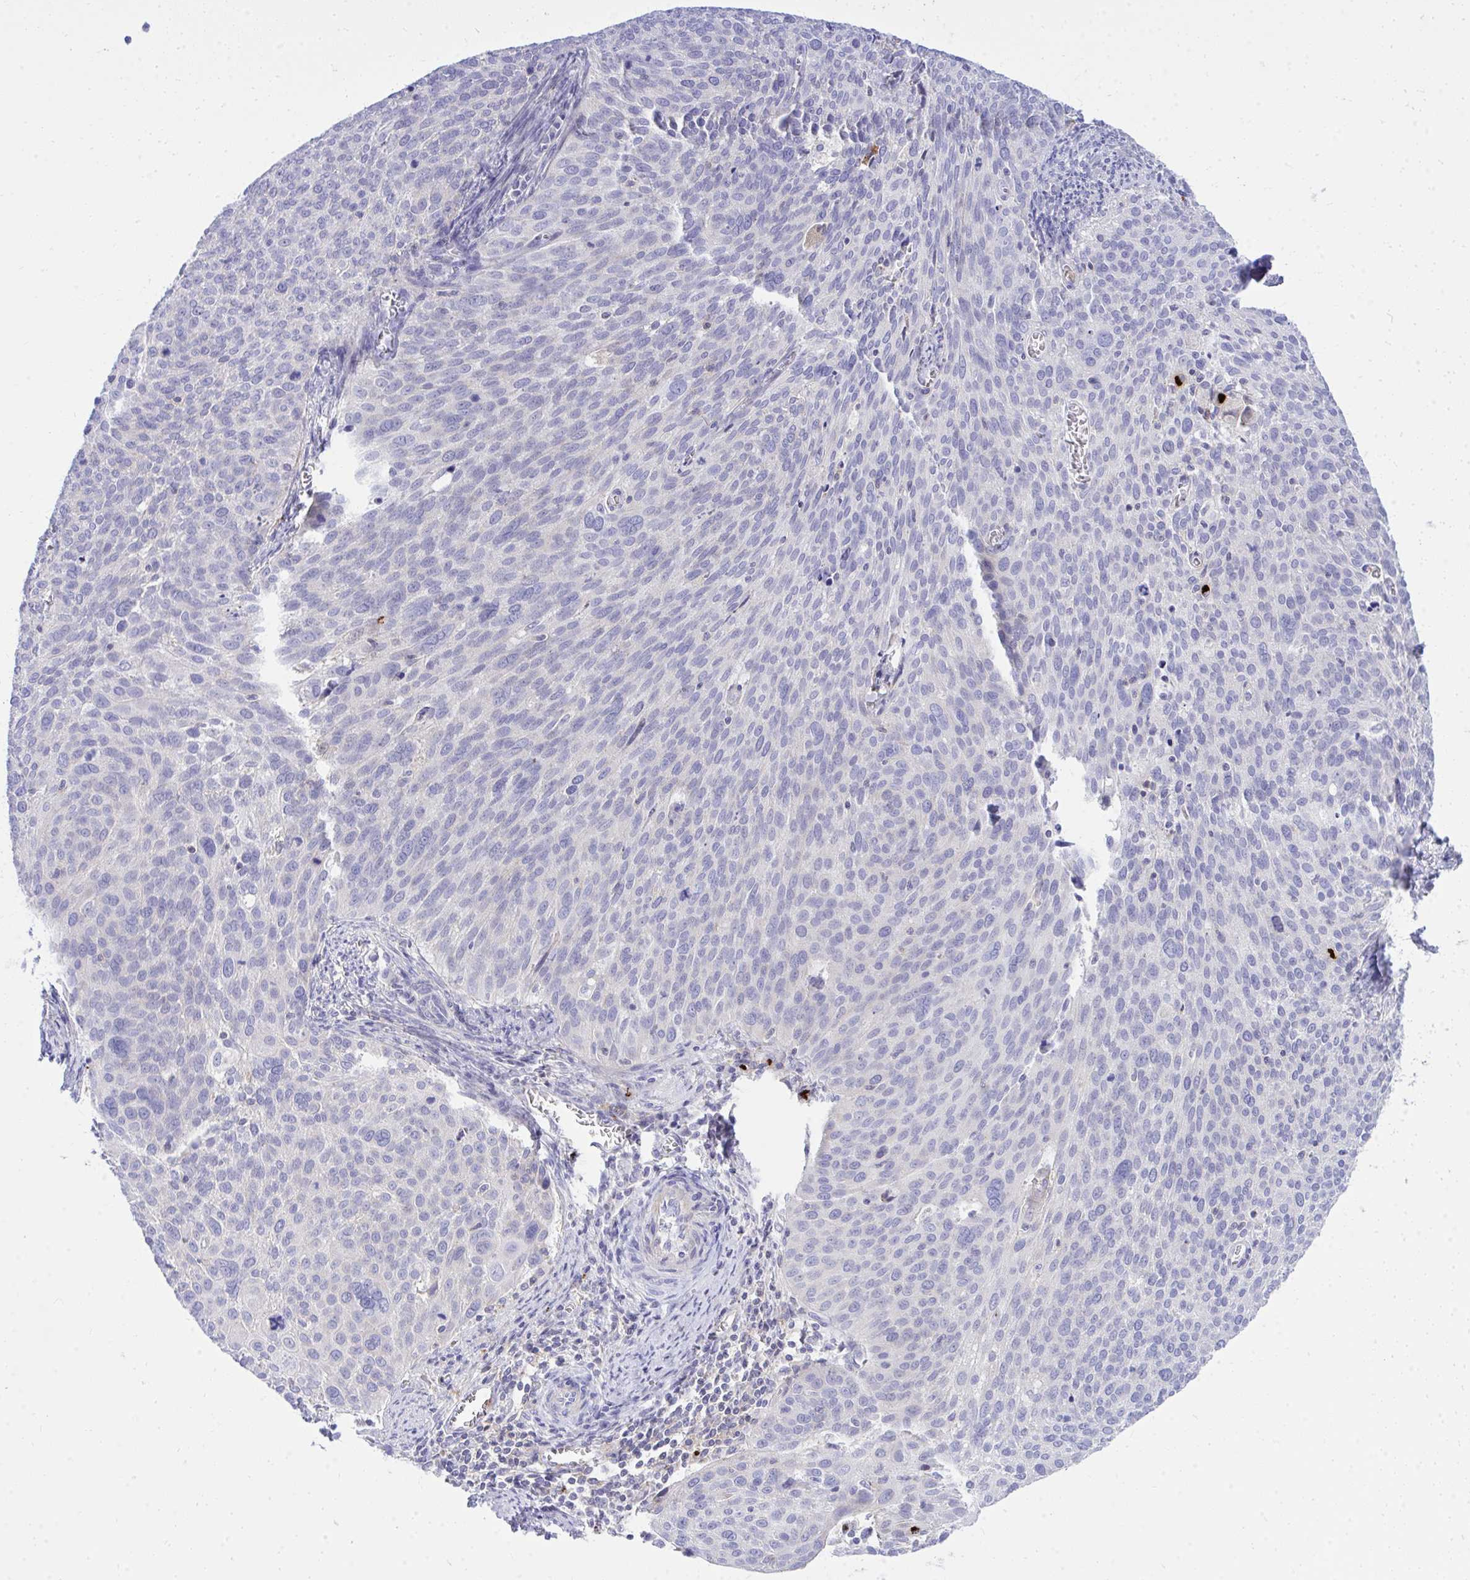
{"staining": {"intensity": "negative", "quantity": "none", "location": "none"}, "tissue": "cervical cancer", "cell_type": "Tumor cells", "image_type": "cancer", "snomed": [{"axis": "morphology", "description": "Squamous cell carcinoma, NOS"}, {"axis": "topography", "description": "Cervix"}], "caption": "A high-resolution histopathology image shows immunohistochemistry (IHC) staining of squamous cell carcinoma (cervical), which demonstrates no significant expression in tumor cells.", "gene": "TP53I11", "patient": {"sex": "female", "age": 39}}